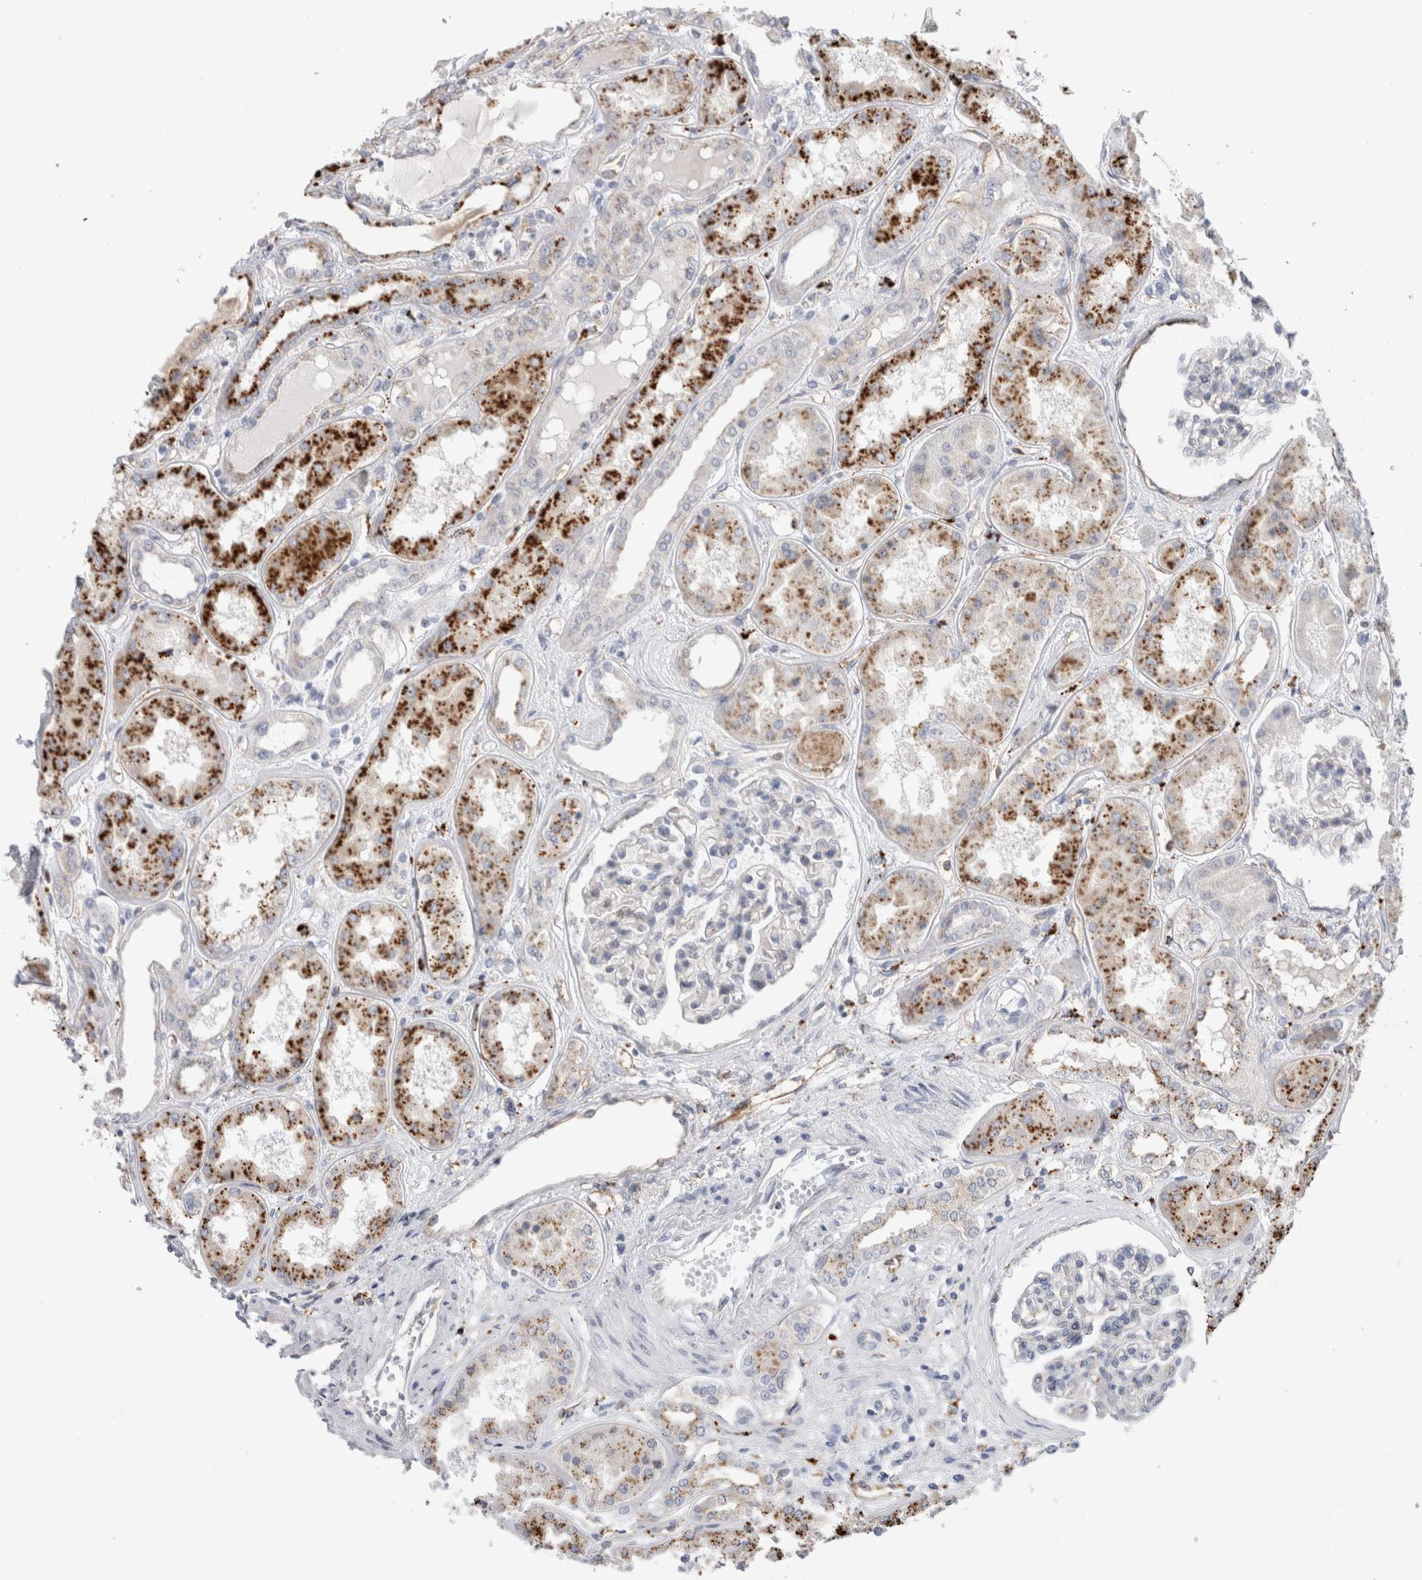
{"staining": {"intensity": "negative", "quantity": "none", "location": "none"}, "tissue": "kidney", "cell_type": "Cells in glomeruli", "image_type": "normal", "snomed": [{"axis": "morphology", "description": "Normal tissue, NOS"}, {"axis": "topography", "description": "Kidney"}], "caption": "The histopathology image shows no staining of cells in glomeruli in normal kidney. (Brightfield microscopy of DAB immunohistochemistry at high magnification).", "gene": "ANKMY1", "patient": {"sex": "female", "age": 56}}